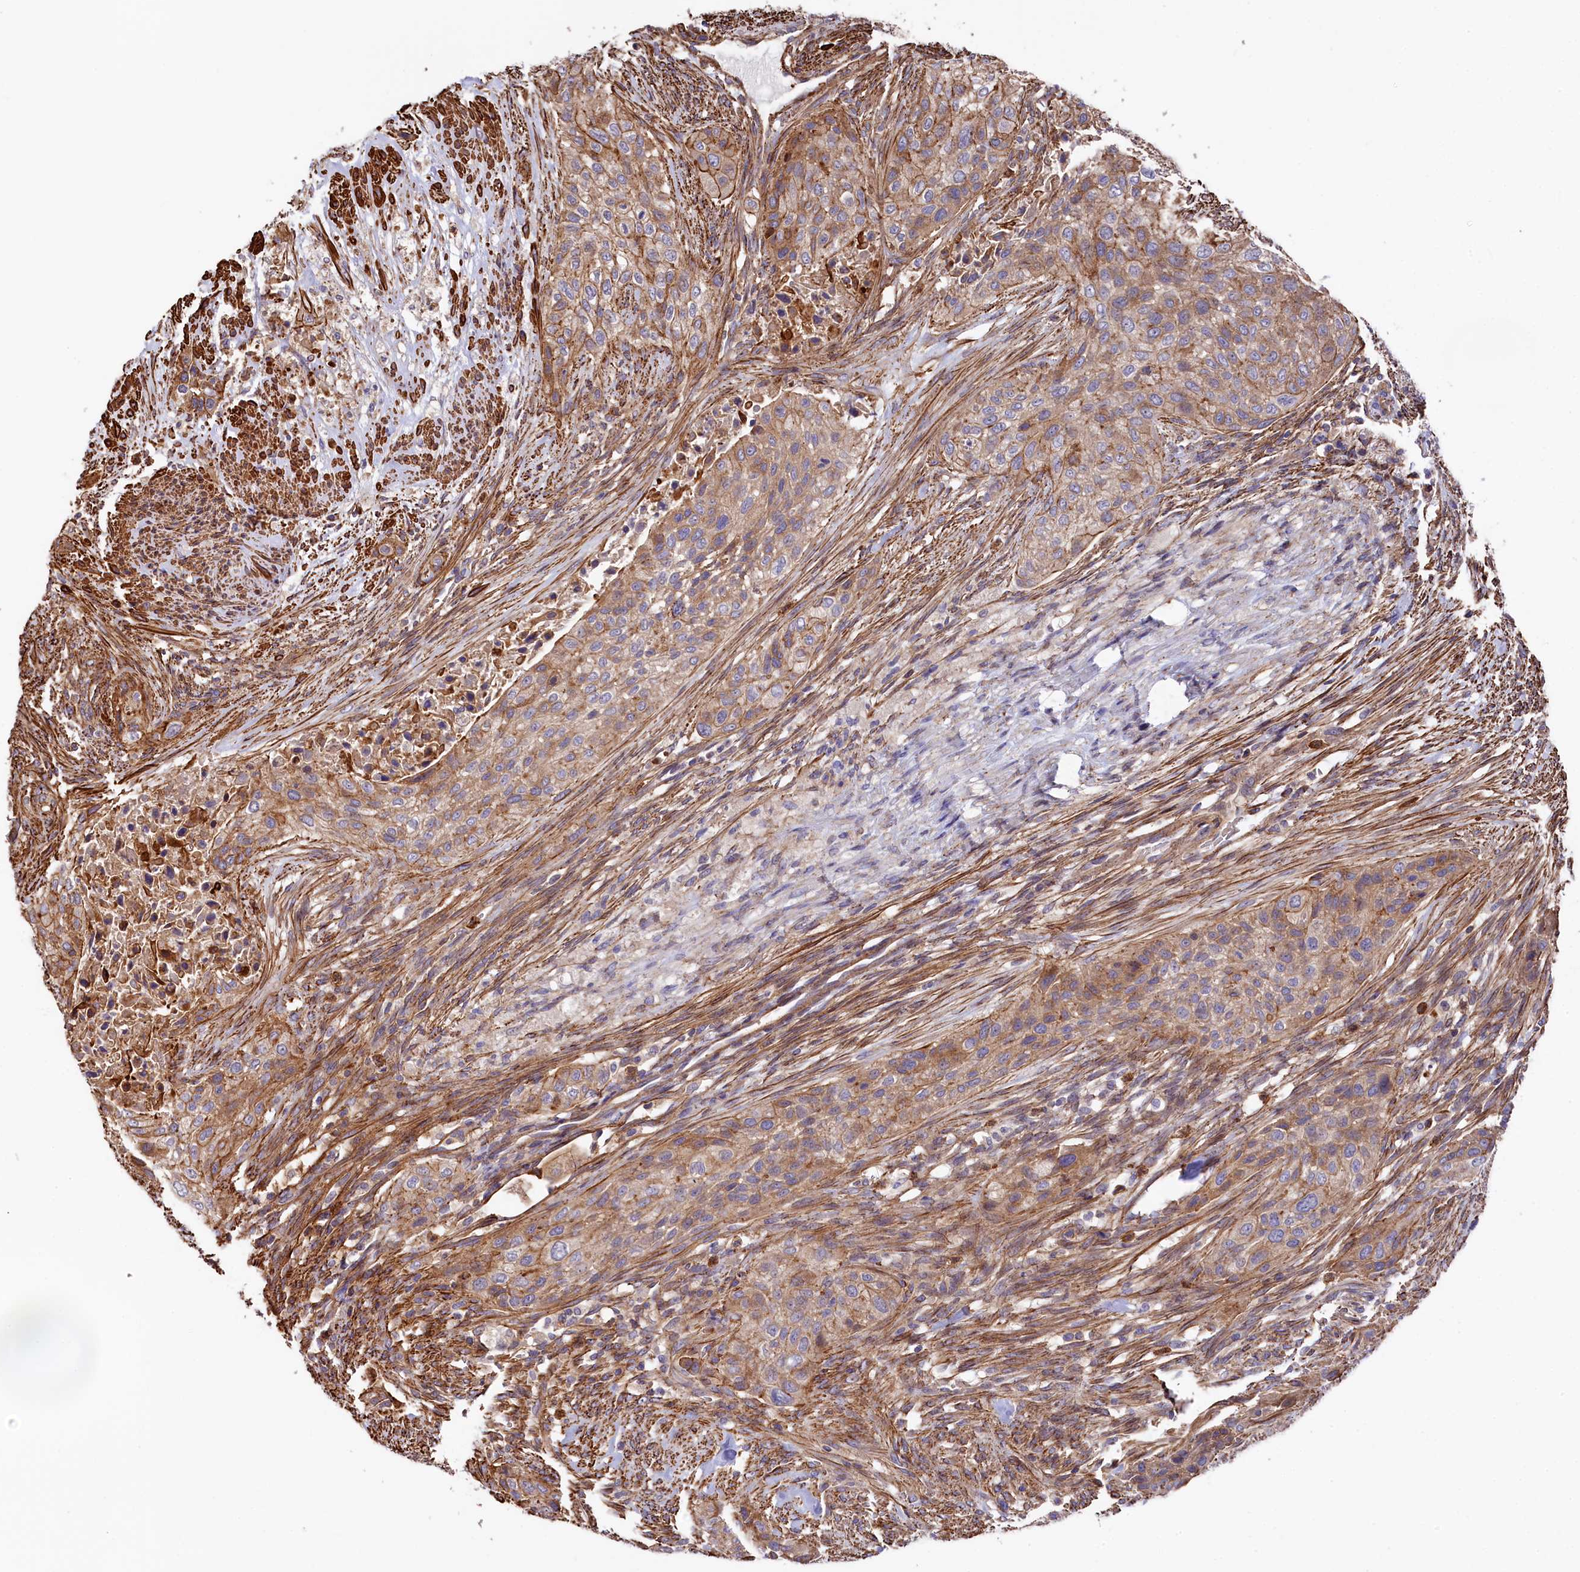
{"staining": {"intensity": "moderate", "quantity": ">75%", "location": "cytoplasmic/membranous"}, "tissue": "urothelial cancer", "cell_type": "Tumor cells", "image_type": "cancer", "snomed": [{"axis": "morphology", "description": "Urothelial carcinoma, High grade"}, {"axis": "topography", "description": "Urinary bladder"}], "caption": "A medium amount of moderate cytoplasmic/membranous positivity is identified in about >75% of tumor cells in urothelial cancer tissue.", "gene": "RAPSN", "patient": {"sex": "male", "age": 35}}